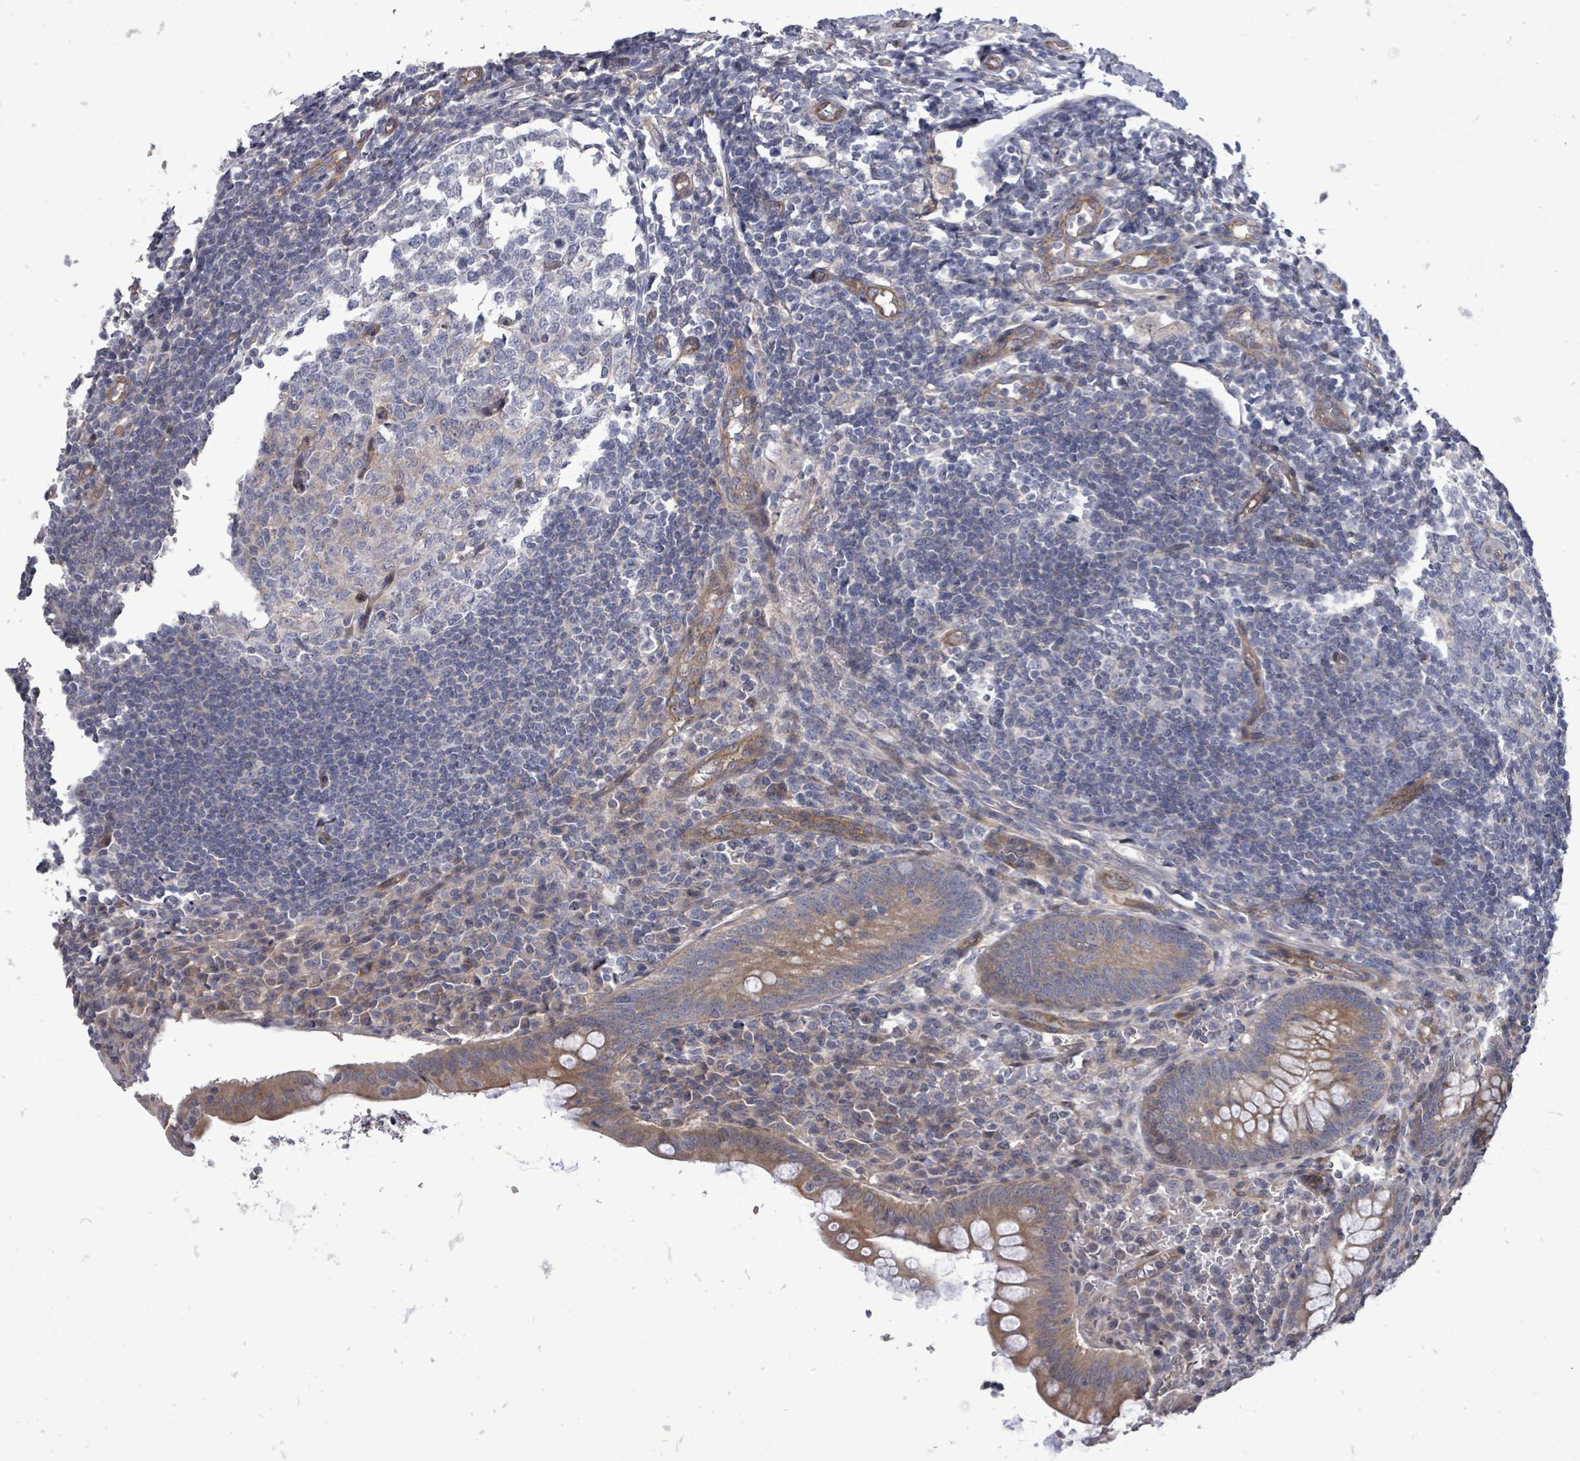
{"staining": {"intensity": "moderate", "quantity": ">75%", "location": "cytoplasmic/membranous"}, "tissue": "appendix", "cell_type": "Glandular cells", "image_type": "normal", "snomed": [{"axis": "morphology", "description": "Normal tissue, NOS"}, {"axis": "topography", "description": "Appendix"}], "caption": "Appendix stained with DAB immunohistochemistry reveals medium levels of moderate cytoplasmic/membranous positivity in about >75% of glandular cells.", "gene": "RALGAPB", "patient": {"sex": "female", "age": 33}}